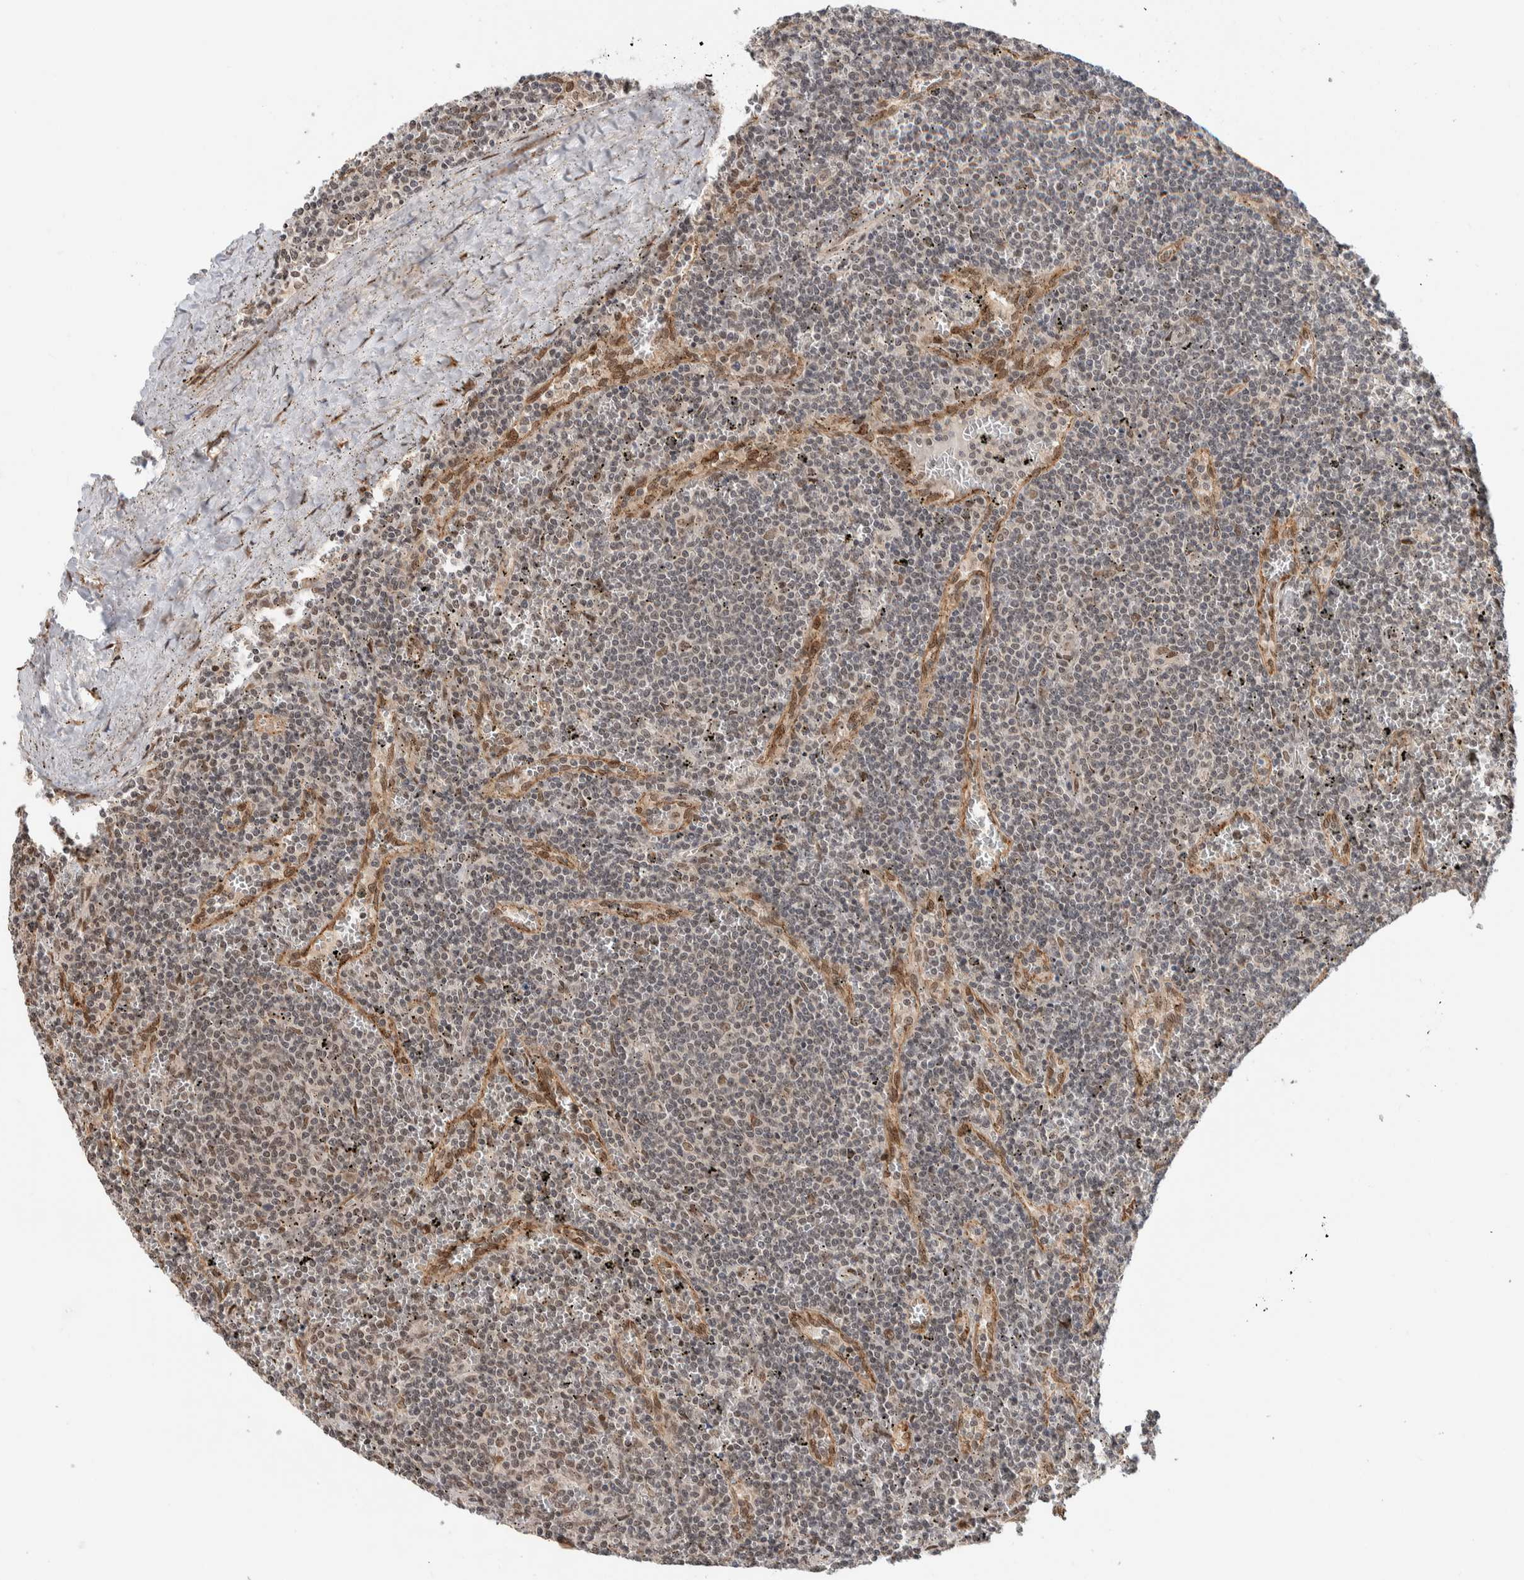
{"staining": {"intensity": "weak", "quantity": "25%-75%", "location": "nuclear"}, "tissue": "lymphoma", "cell_type": "Tumor cells", "image_type": "cancer", "snomed": [{"axis": "morphology", "description": "Malignant lymphoma, non-Hodgkin's type, Low grade"}, {"axis": "topography", "description": "Spleen"}], "caption": "Protein expression analysis of human malignant lymphoma, non-Hodgkin's type (low-grade) reveals weak nuclear expression in about 25%-75% of tumor cells.", "gene": "TNRC18", "patient": {"sex": "female", "age": 50}}